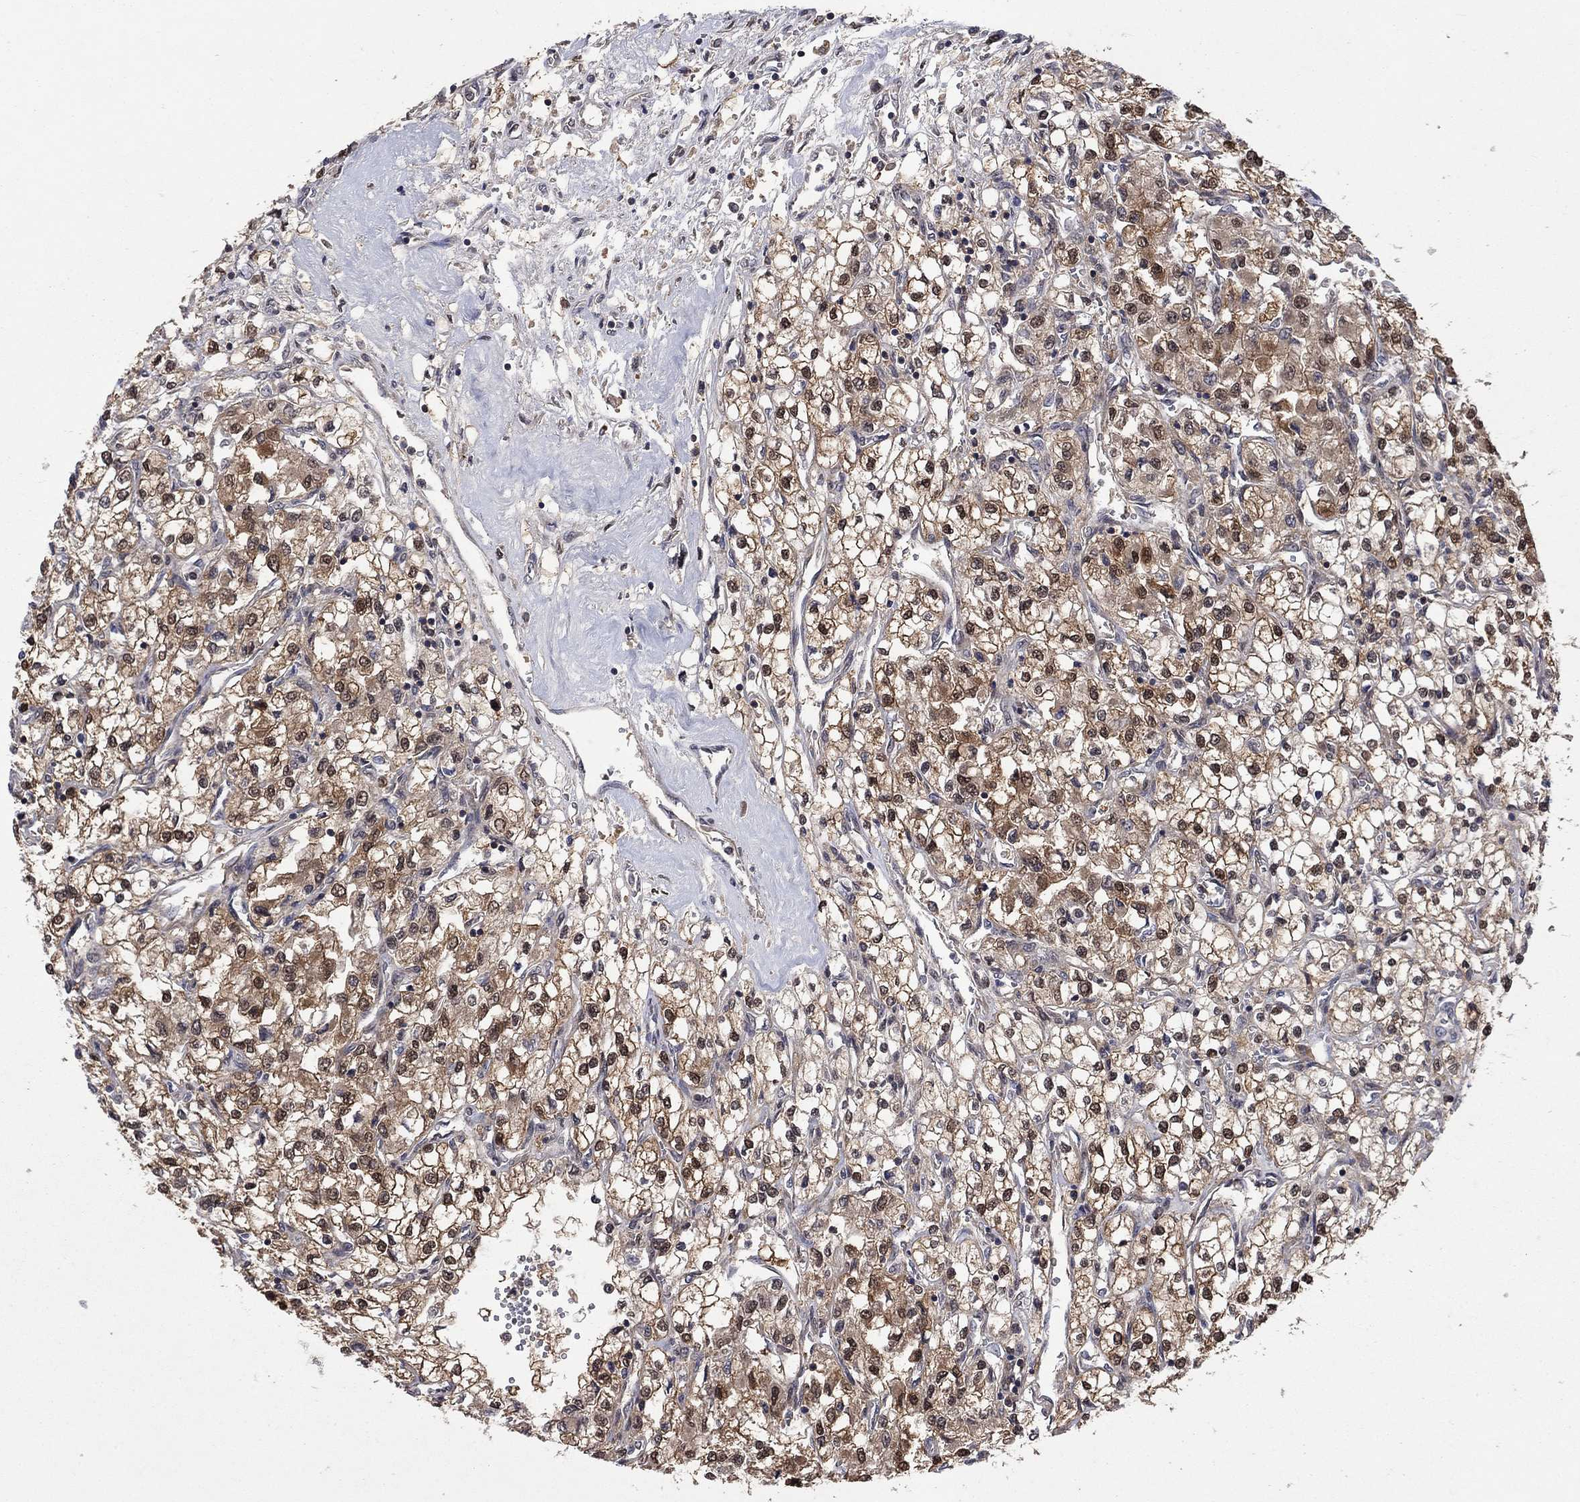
{"staining": {"intensity": "moderate", "quantity": "25%-75%", "location": "cytoplasmic/membranous,nuclear"}, "tissue": "renal cancer", "cell_type": "Tumor cells", "image_type": "cancer", "snomed": [{"axis": "morphology", "description": "Adenocarcinoma, NOS"}, {"axis": "topography", "description": "Kidney"}], "caption": "This is an image of immunohistochemistry (IHC) staining of renal cancer, which shows moderate positivity in the cytoplasmic/membranous and nuclear of tumor cells.", "gene": "IAH1", "patient": {"sex": "male", "age": 80}}